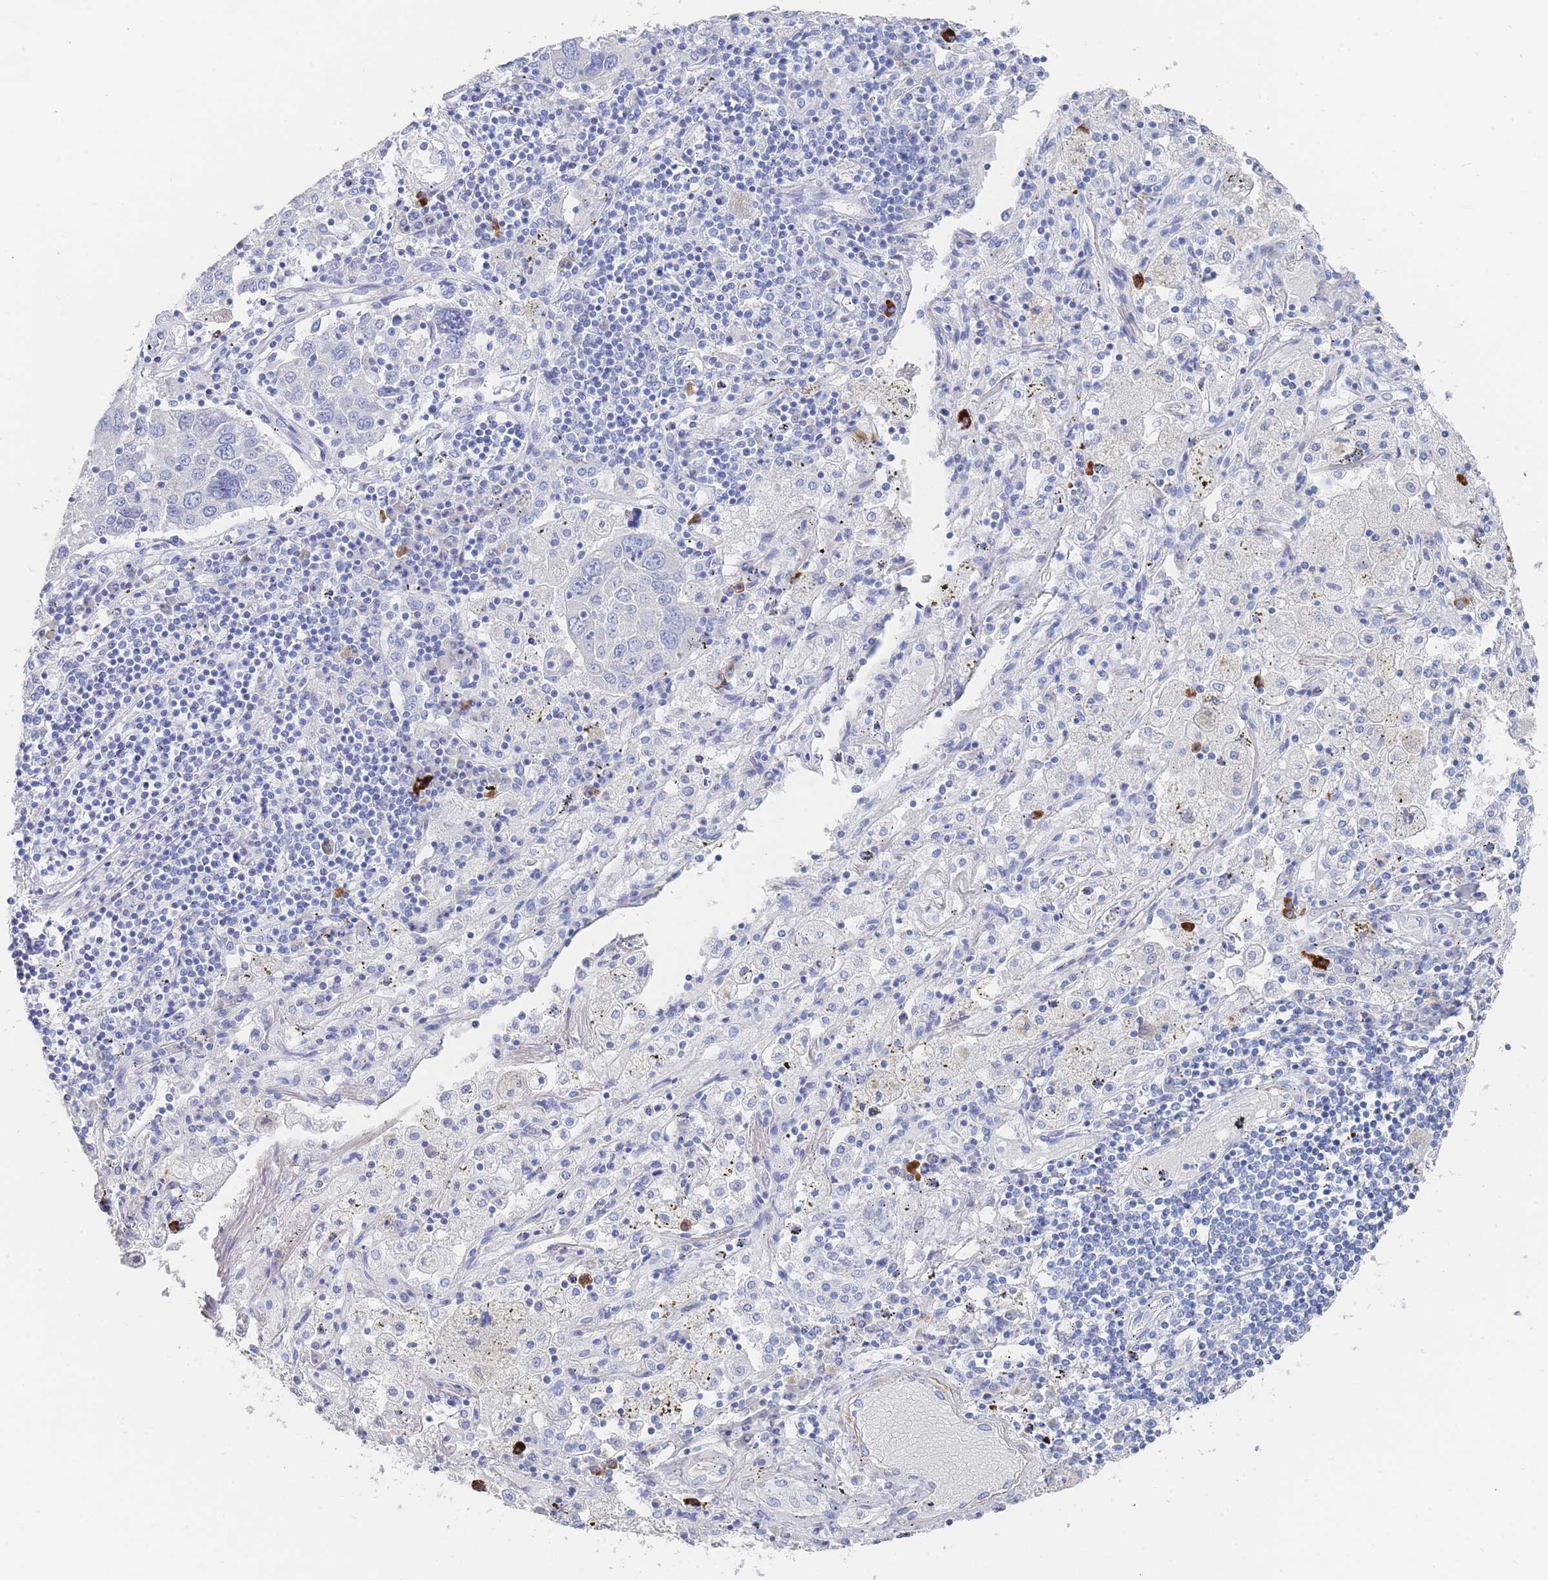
{"staining": {"intensity": "negative", "quantity": "none", "location": "none"}, "tissue": "lung cancer", "cell_type": "Tumor cells", "image_type": "cancer", "snomed": [{"axis": "morphology", "description": "Squamous cell carcinoma, NOS"}, {"axis": "topography", "description": "Lung"}], "caption": "Immunohistochemistry (IHC) of human squamous cell carcinoma (lung) displays no positivity in tumor cells.", "gene": "SLC25A35", "patient": {"sex": "male", "age": 65}}